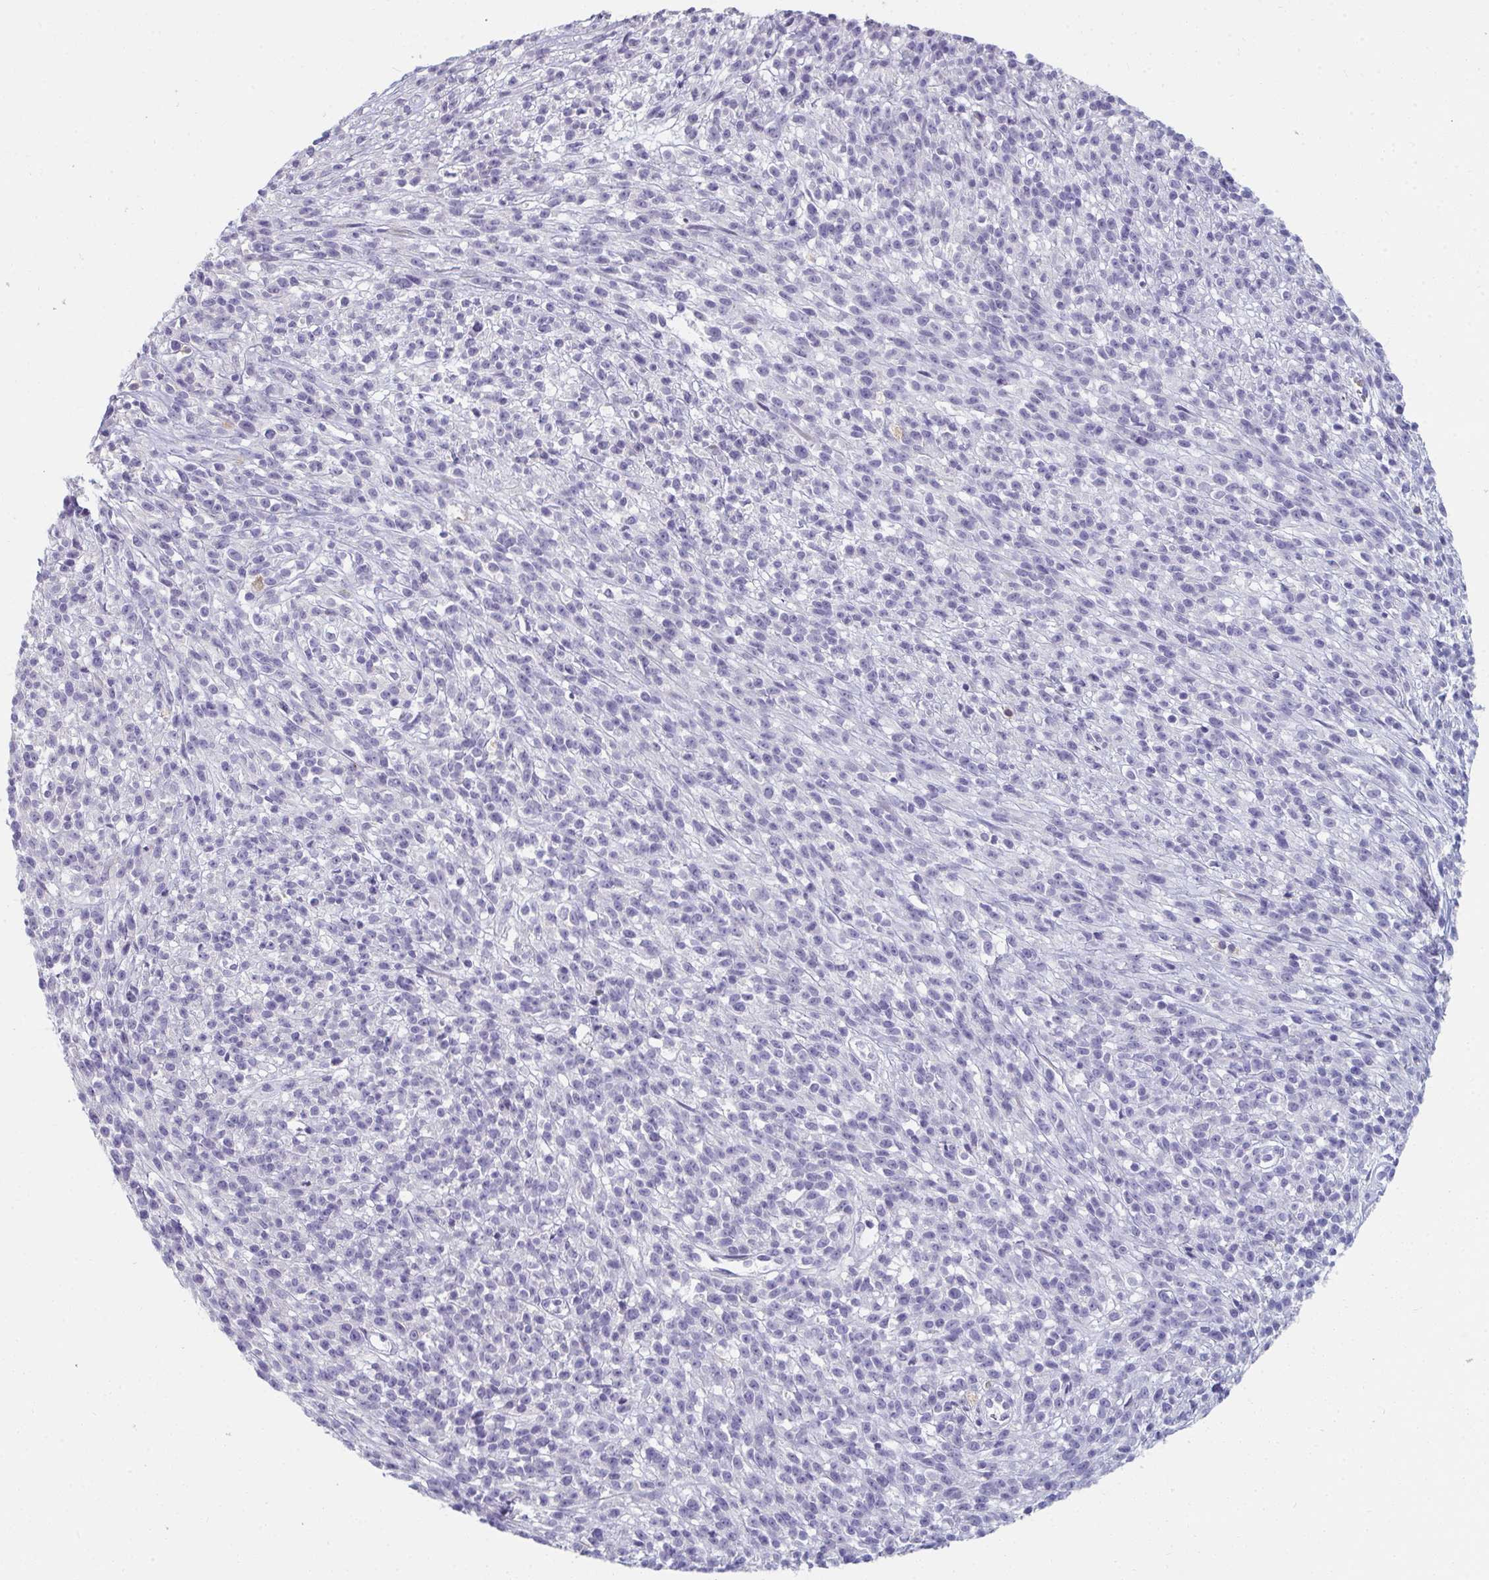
{"staining": {"intensity": "negative", "quantity": "none", "location": "none"}, "tissue": "melanoma", "cell_type": "Tumor cells", "image_type": "cancer", "snomed": [{"axis": "morphology", "description": "Malignant melanoma, NOS"}, {"axis": "topography", "description": "Skin"}, {"axis": "topography", "description": "Skin of trunk"}], "caption": "Immunohistochemical staining of human melanoma demonstrates no significant staining in tumor cells. Nuclei are stained in blue.", "gene": "EIF1AD", "patient": {"sex": "male", "age": 74}}